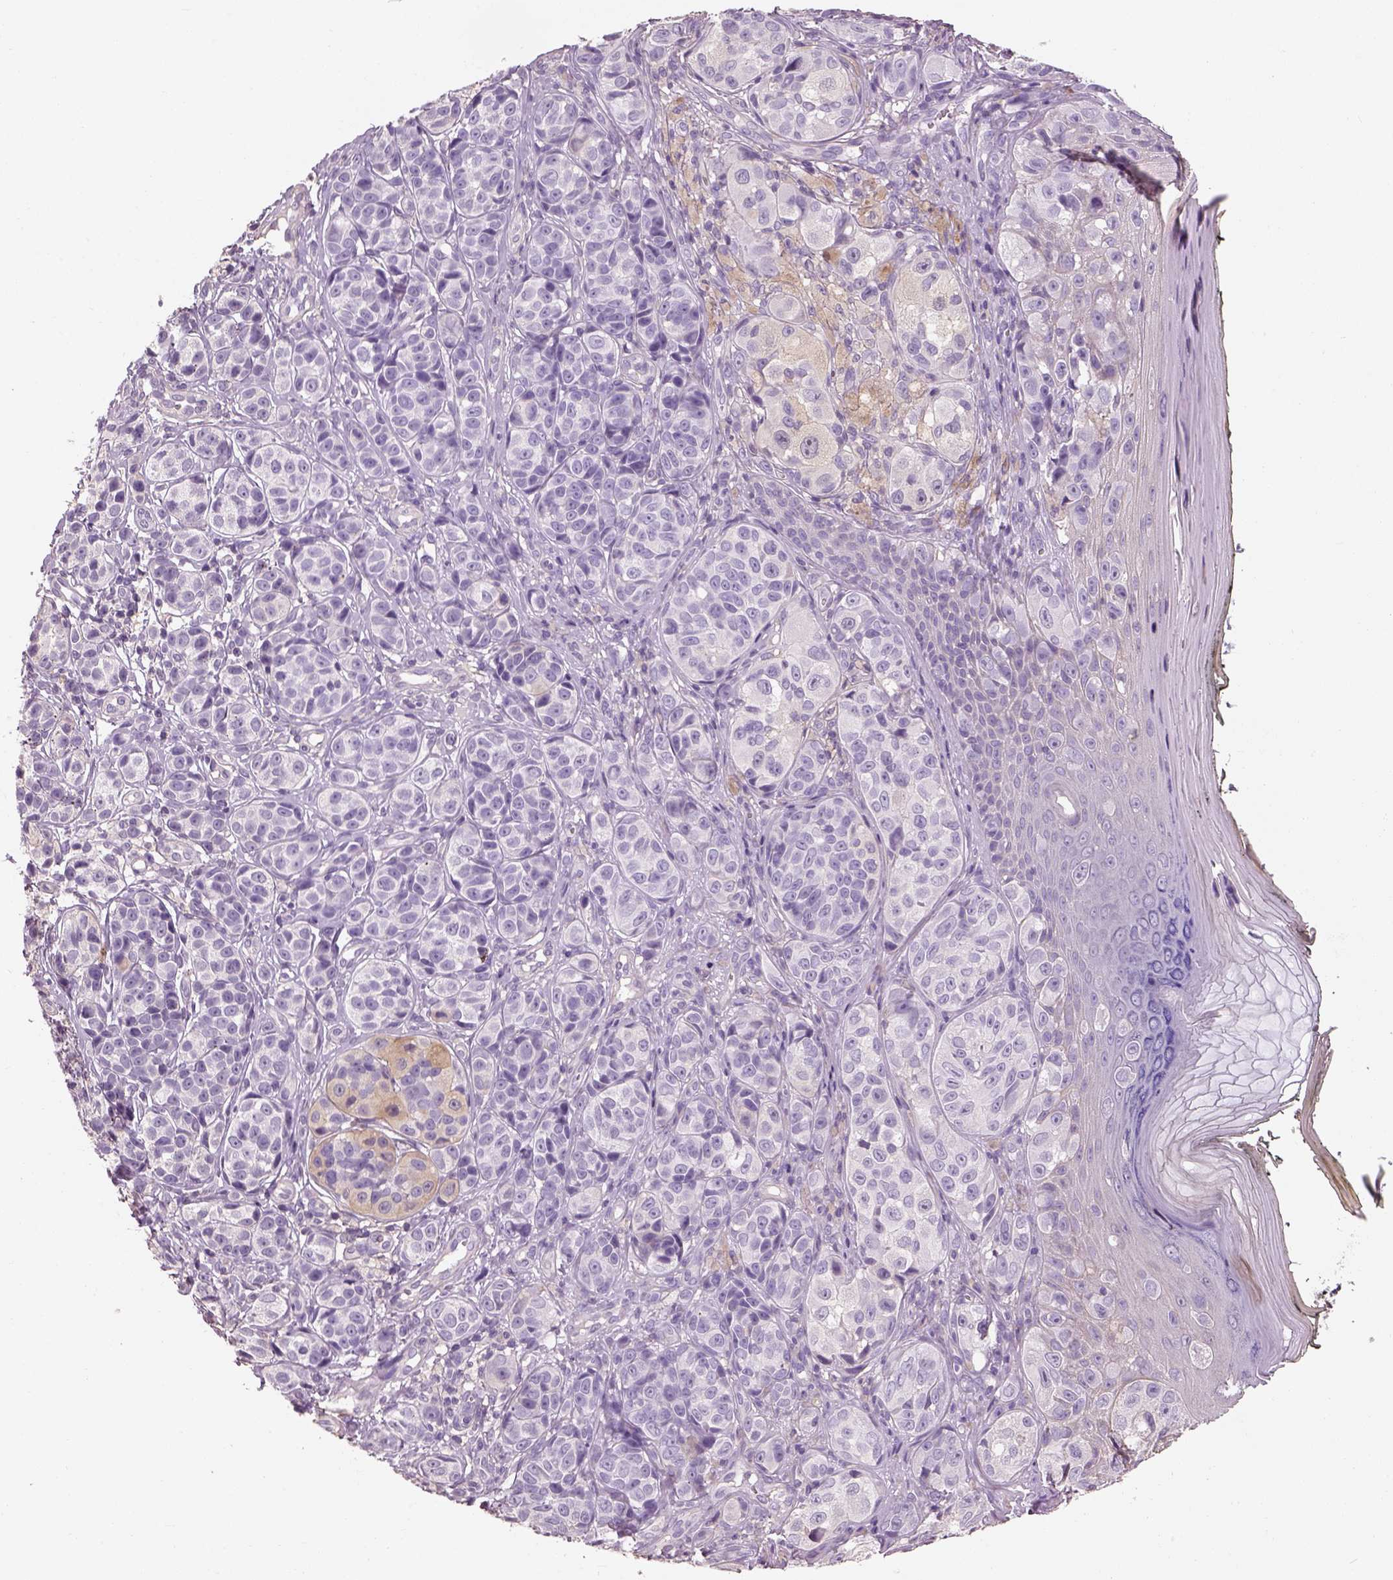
{"staining": {"intensity": "negative", "quantity": "none", "location": "none"}, "tissue": "melanoma", "cell_type": "Tumor cells", "image_type": "cancer", "snomed": [{"axis": "morphology", "description": "Malignant melanoma, NOS"}, {"axis": "topography", "description": "Skin"}], "caption": "Immunohistochemical staining of human malignant melanoma exhibits no significant expression in tumor cells.", "gene": "OTUD6A", "patient": {"sex": "male", "age": 48}}